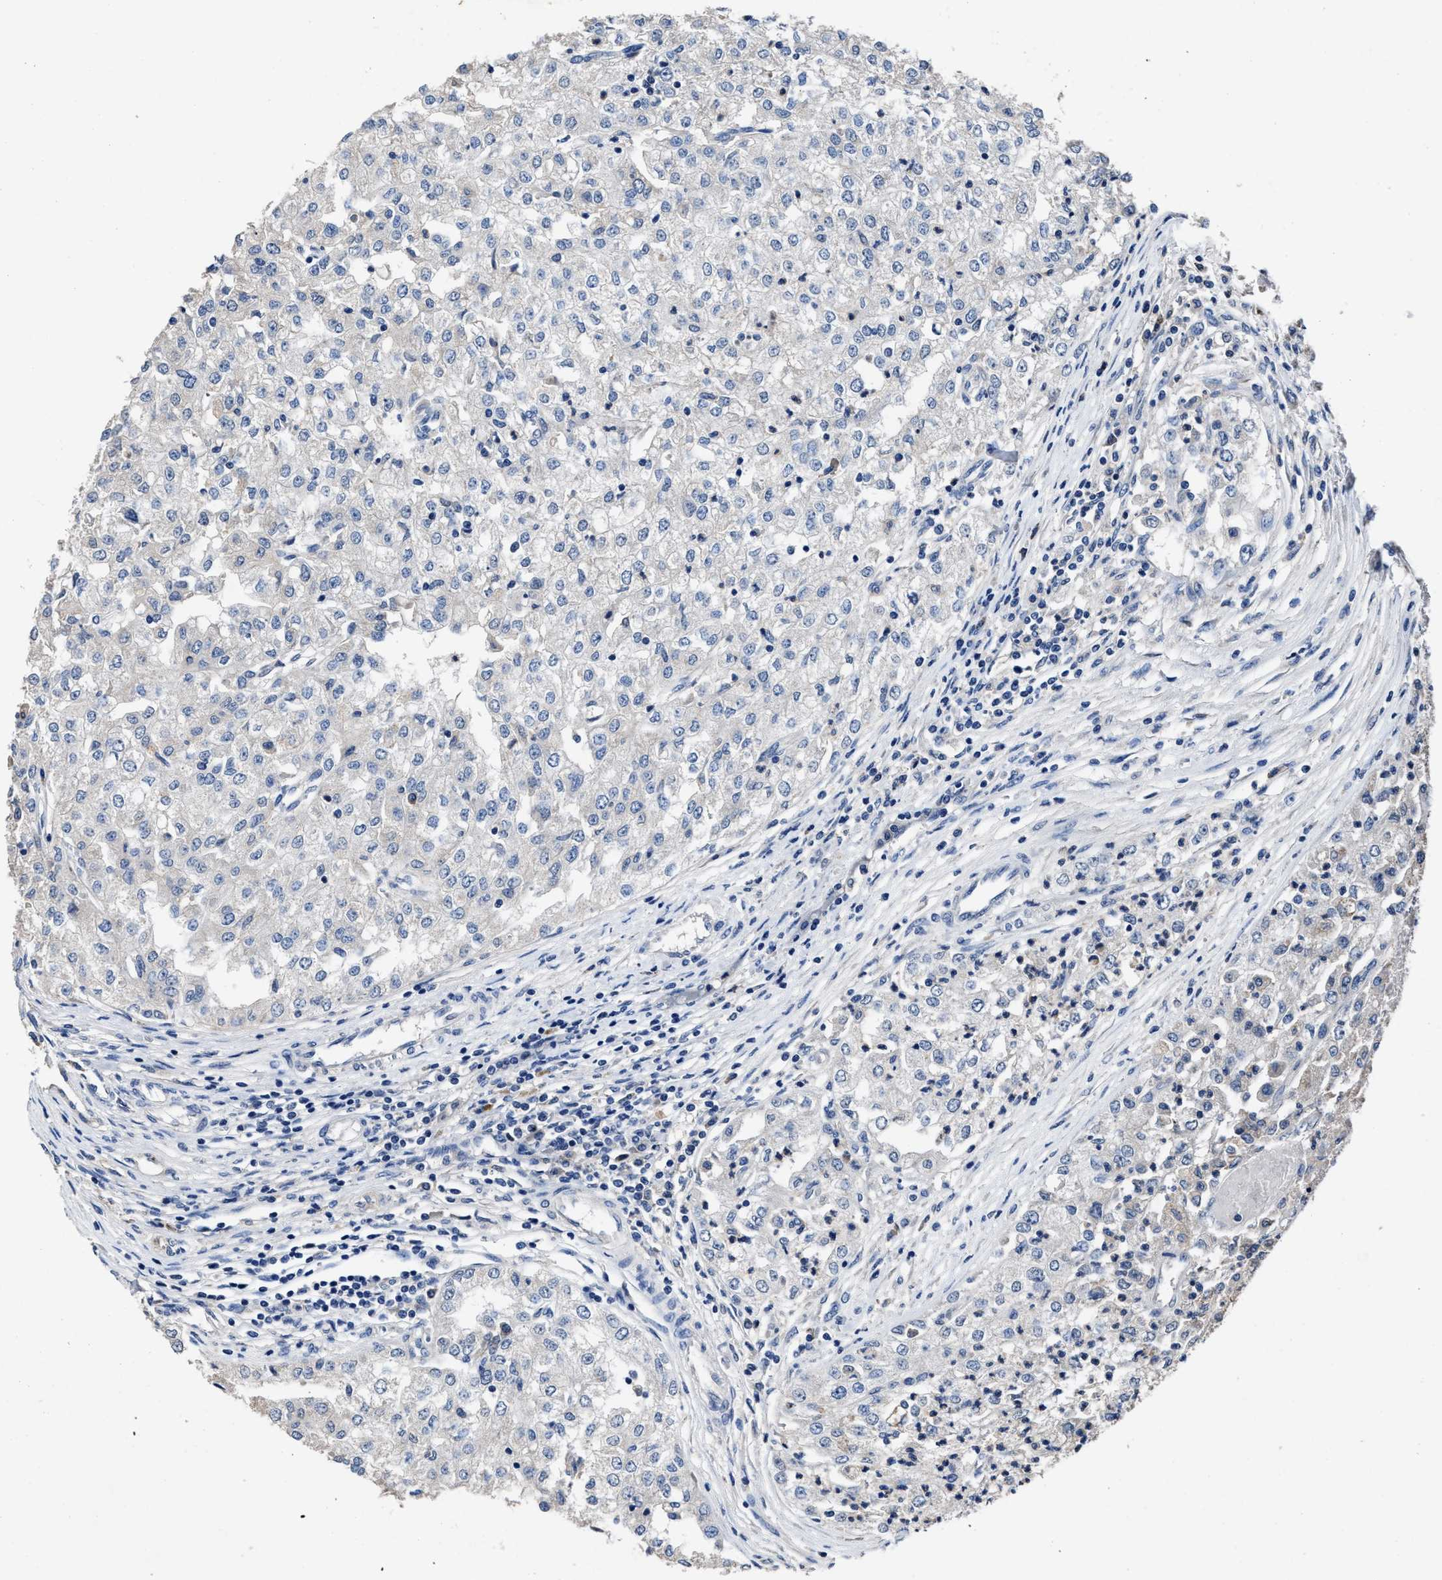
{"staining": {"intensity": "negative", "quantity": "none", "location": "none"}, "tissue": "renal cancer", "cell_type": "Tumor cells", "image_type": "cancer", "snomed": [{"axis": "morphology", "description": "Adenocarcinoma, NOS"}, {"axis": "topography", "description": "Kidney"}], "caption": "An image of human adenocarcinoma (renal) is negative for staining in tumor cells.", "gene": "UBR4", "patient": {"sex": "female", "age": 54}}